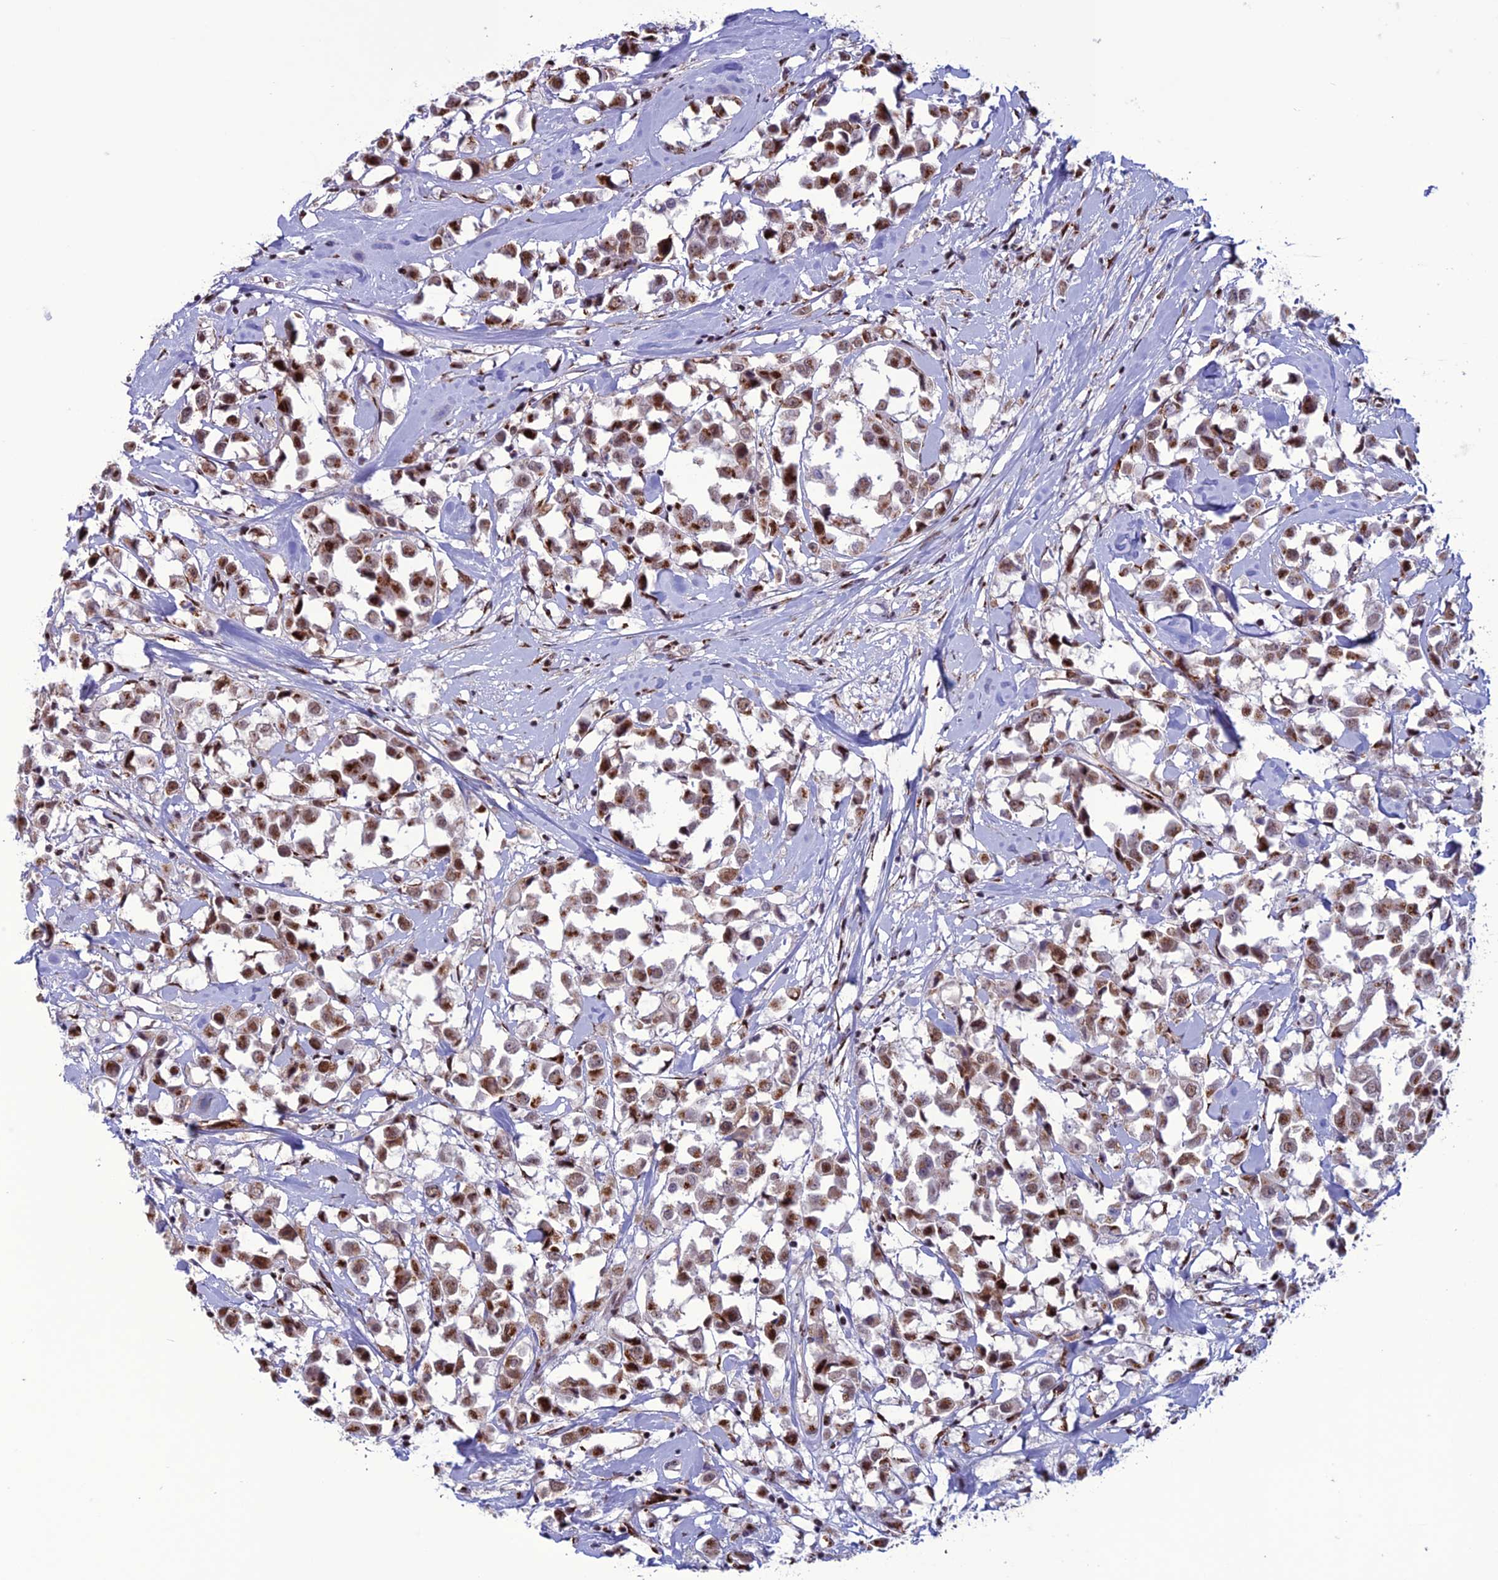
{"staining": {"intensity": "moderate", "quantity": ">75%", "location": "cytoplasmic/membranous,nuclear"}, "tissue": "breast cancer", "cell_type": "Tumor cells", "image_type": "cancer", "snomed": [{"axis": "morphology", "description": "Duct carcinoma"}, {"axis": "topography", "description": "Breast"}], "caption": "The immunohistochemical stain shows moderate cytoplasmic/membranous and nuclear positivity in tumor cells of breast cancer (invasive ductal carcinoma) tissue.", "gene": "PLEKHA4", "patient": {"sex": "female", "age": 61}}